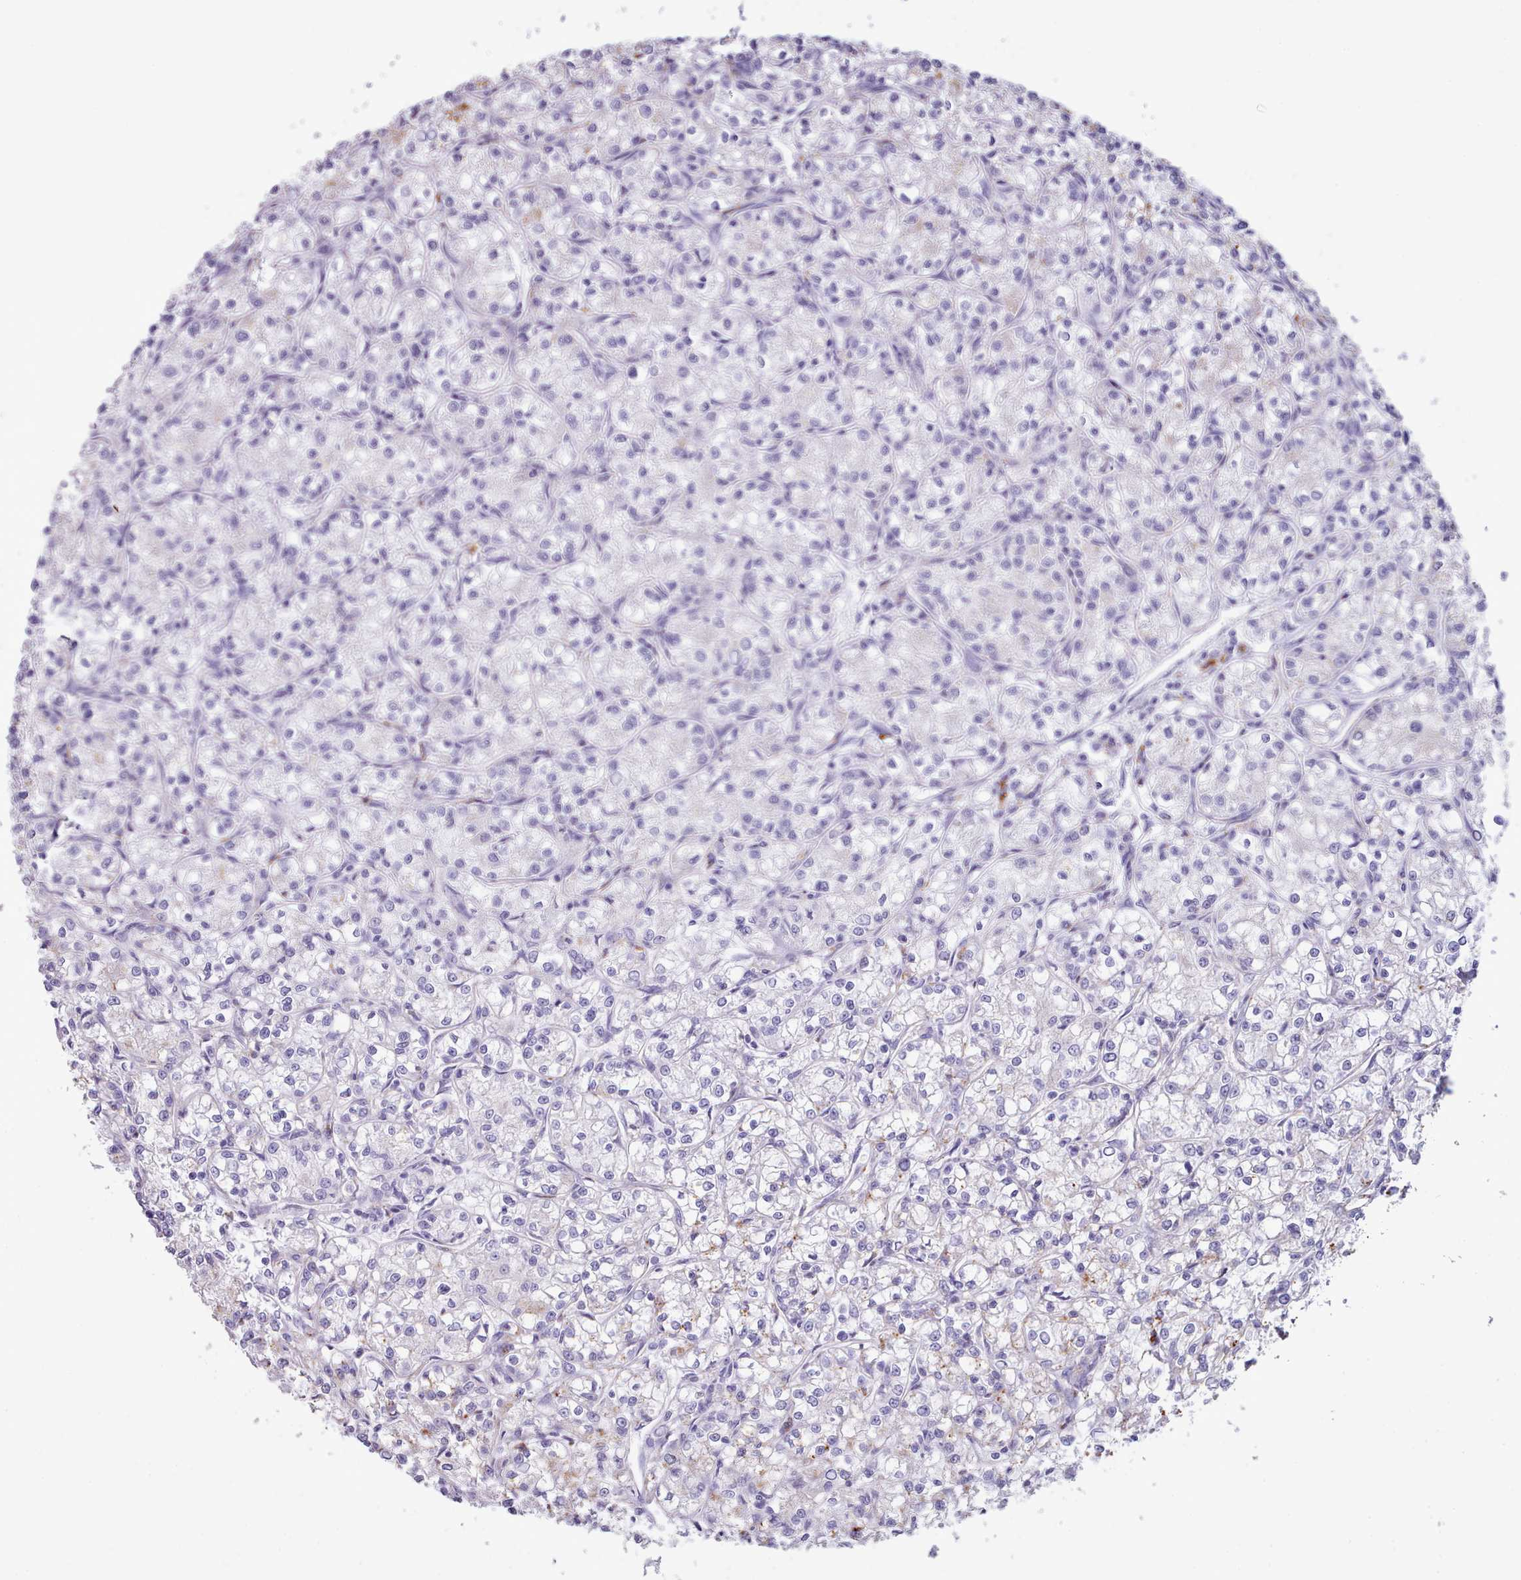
{"staining": {"intensity": "moderate", "quantity": "<25%", "location": "cytoplasmic/membranous"}, "tissue": "renal cancer", "cell_type": "Tumor cells", "image_type": "cancer", "snomed": [{"axis": "morphology", "description": "Adenocarcinoma, NOS"}, {"axis": "topography", "description": "Kidney"}], "caption": "IHC (DAB (3,3'-diaminobenzidine)) staining of human renal cancer exhibits moderate cytoplasmic/membranous protein expression in about <25% of tumor cells.", "gene": "GAA", "patient": {"sex": "female", "age": 59}}